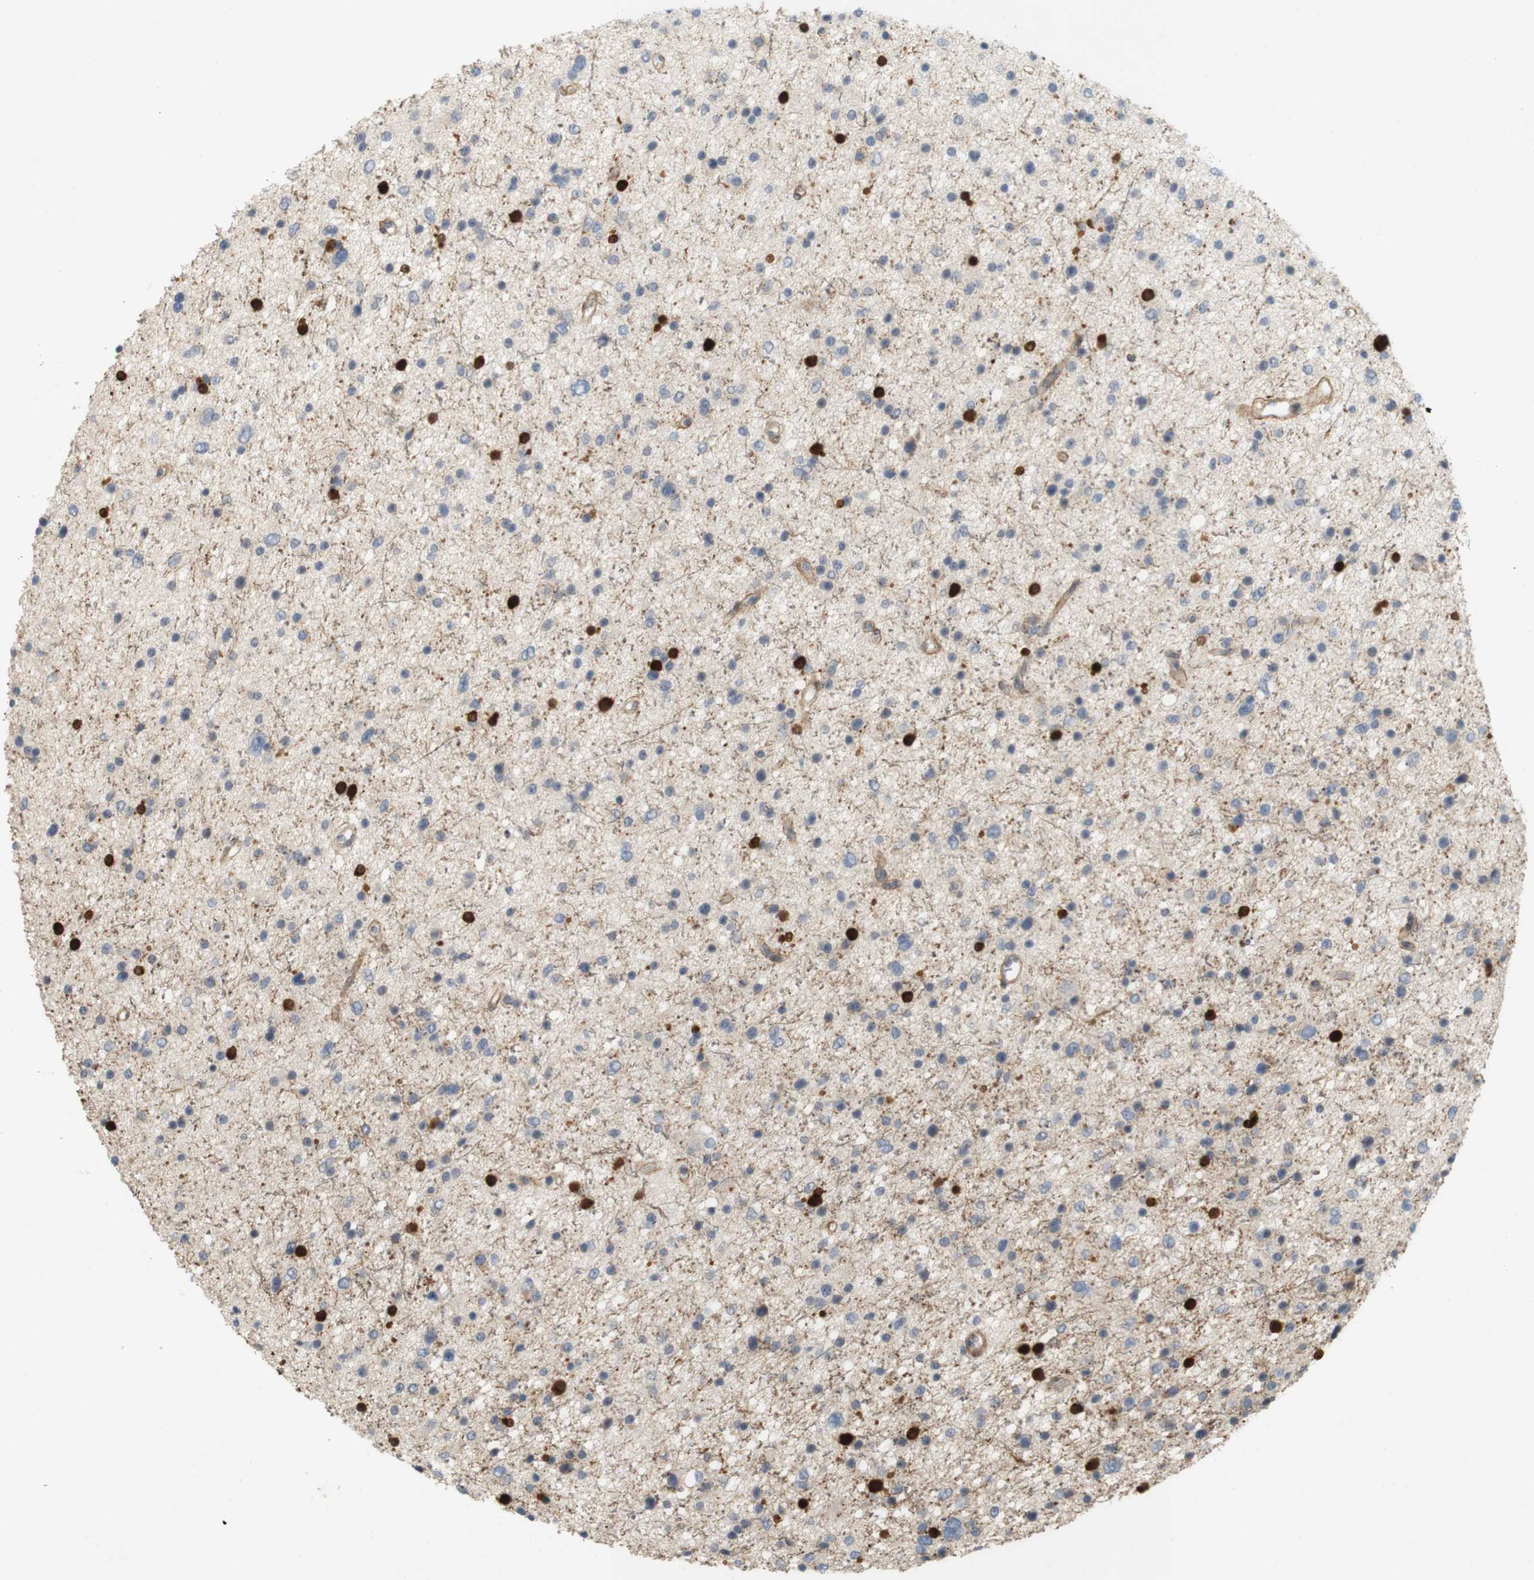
{"staining": {"intensity": "negative", "quantity": "none", "location": "none"}, "tissue": "glioma", "cell_type": "Tumor cells", "image_type": "cancer", "snomed": [{"axis": "morphology", "description": "Glioma, malignant, Low grade"}, {"axis": "topography", "description": "Brain"}], "caption": "DAB immunohistochemical staining of human malignant glioma (low-grade) exhibits no significant expression in tumor cells.", "gene": "PPP1R14A", "patient": {"sex": "female", "age": 37}}